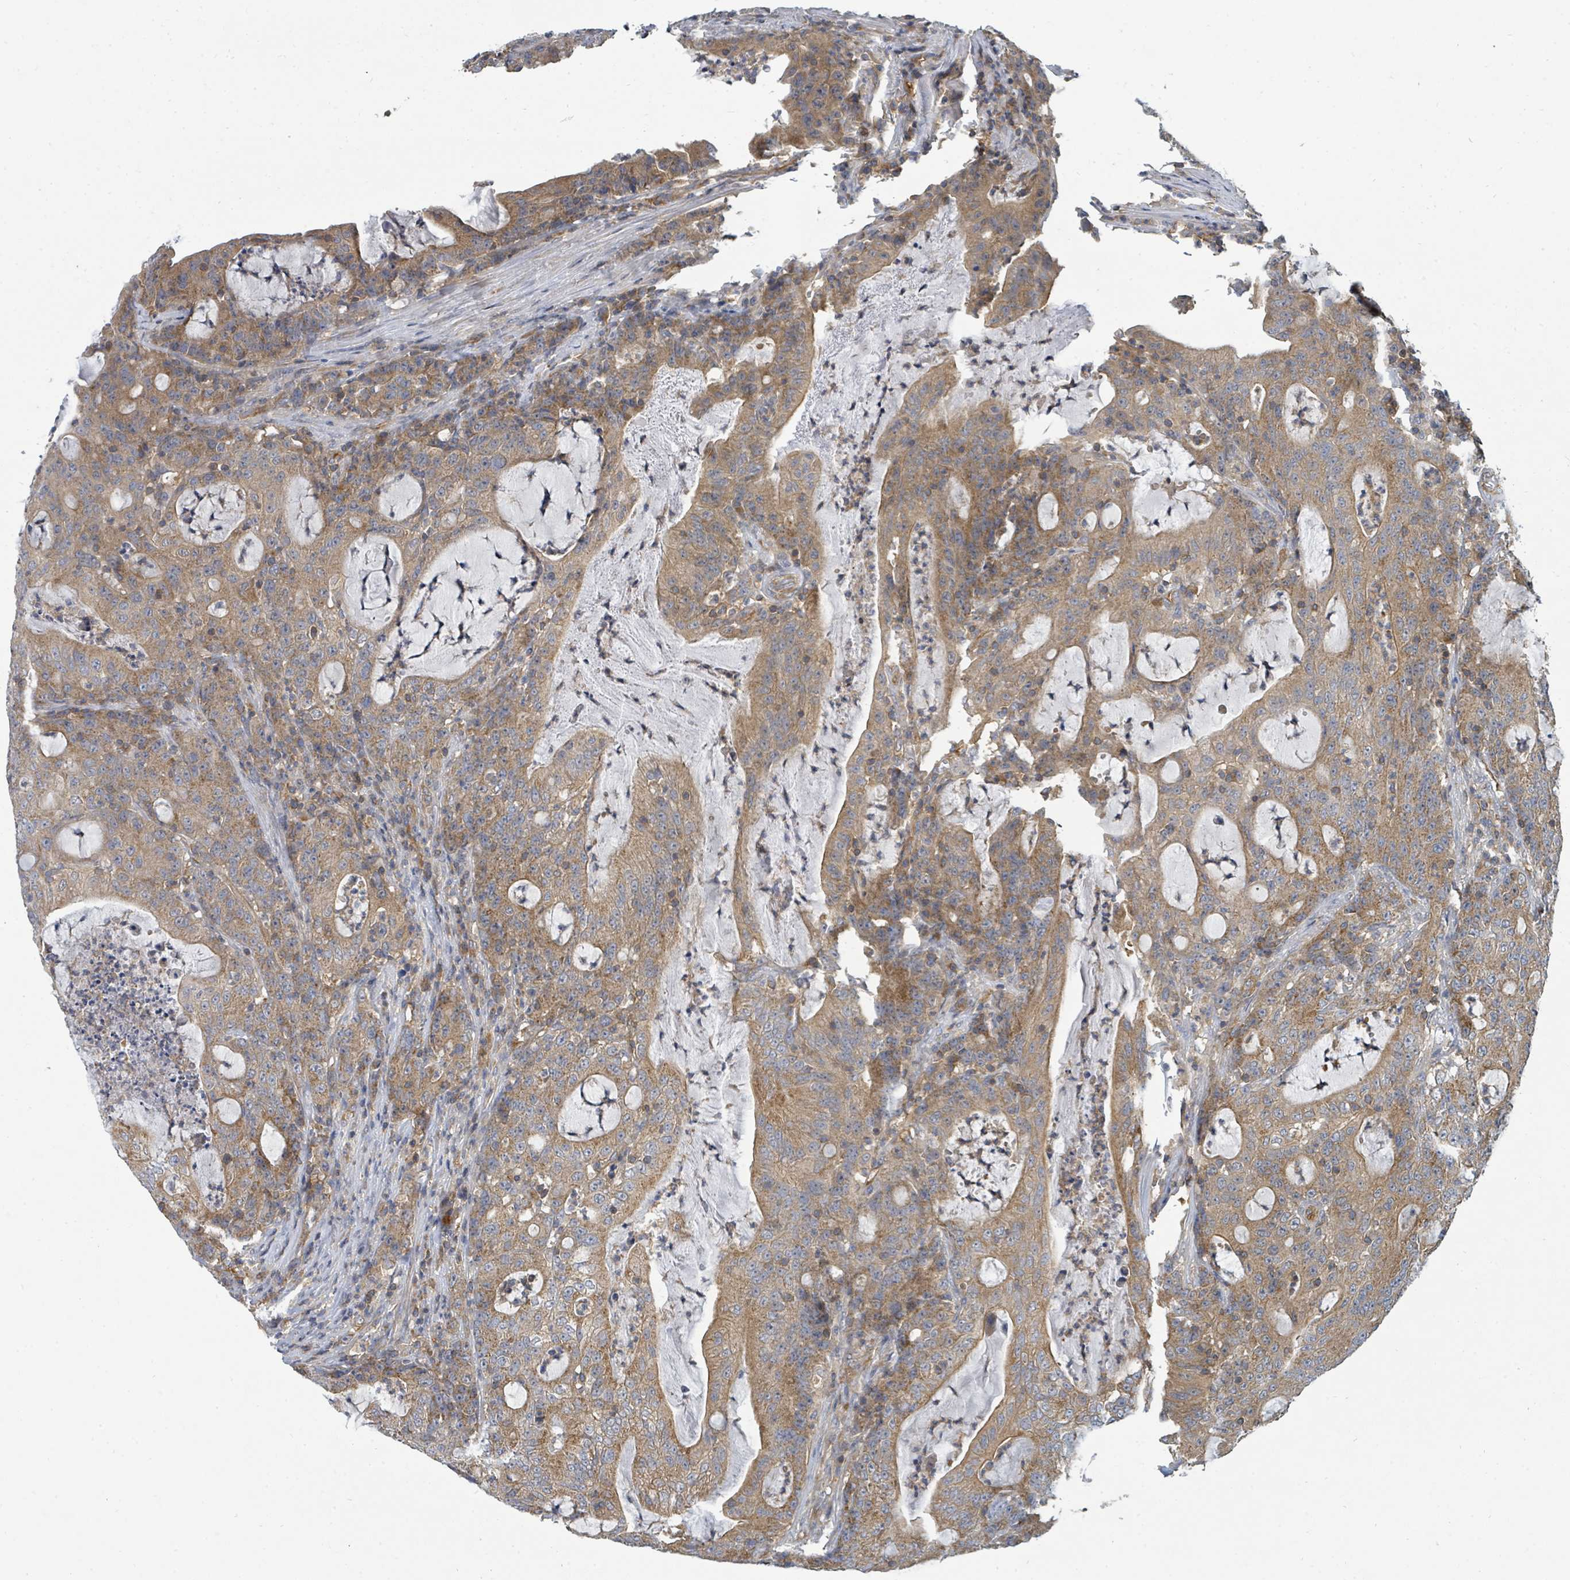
{"staining": {"intensity": "moderate", "quantity": ">75%", "location": "cytoplasmic/membranous"}, "tissue": "colorectal cancer", "cell_type": "Tumor cells", "image_type": "cancer", "snomed": [{"axis": "morphology", "description": "Adenocarcinoma, NOS"}, {"axis": "topography", "description": "Colon"}], "caption": "About >75% of tumor cells in colorectal adenocarcinoma display moderate cytoplasmic/membranous protein expression as visualized by brown immunohistochemical staining.", "gene": "BOLA2B", "patient": {"sex": "male", "age": 83}}